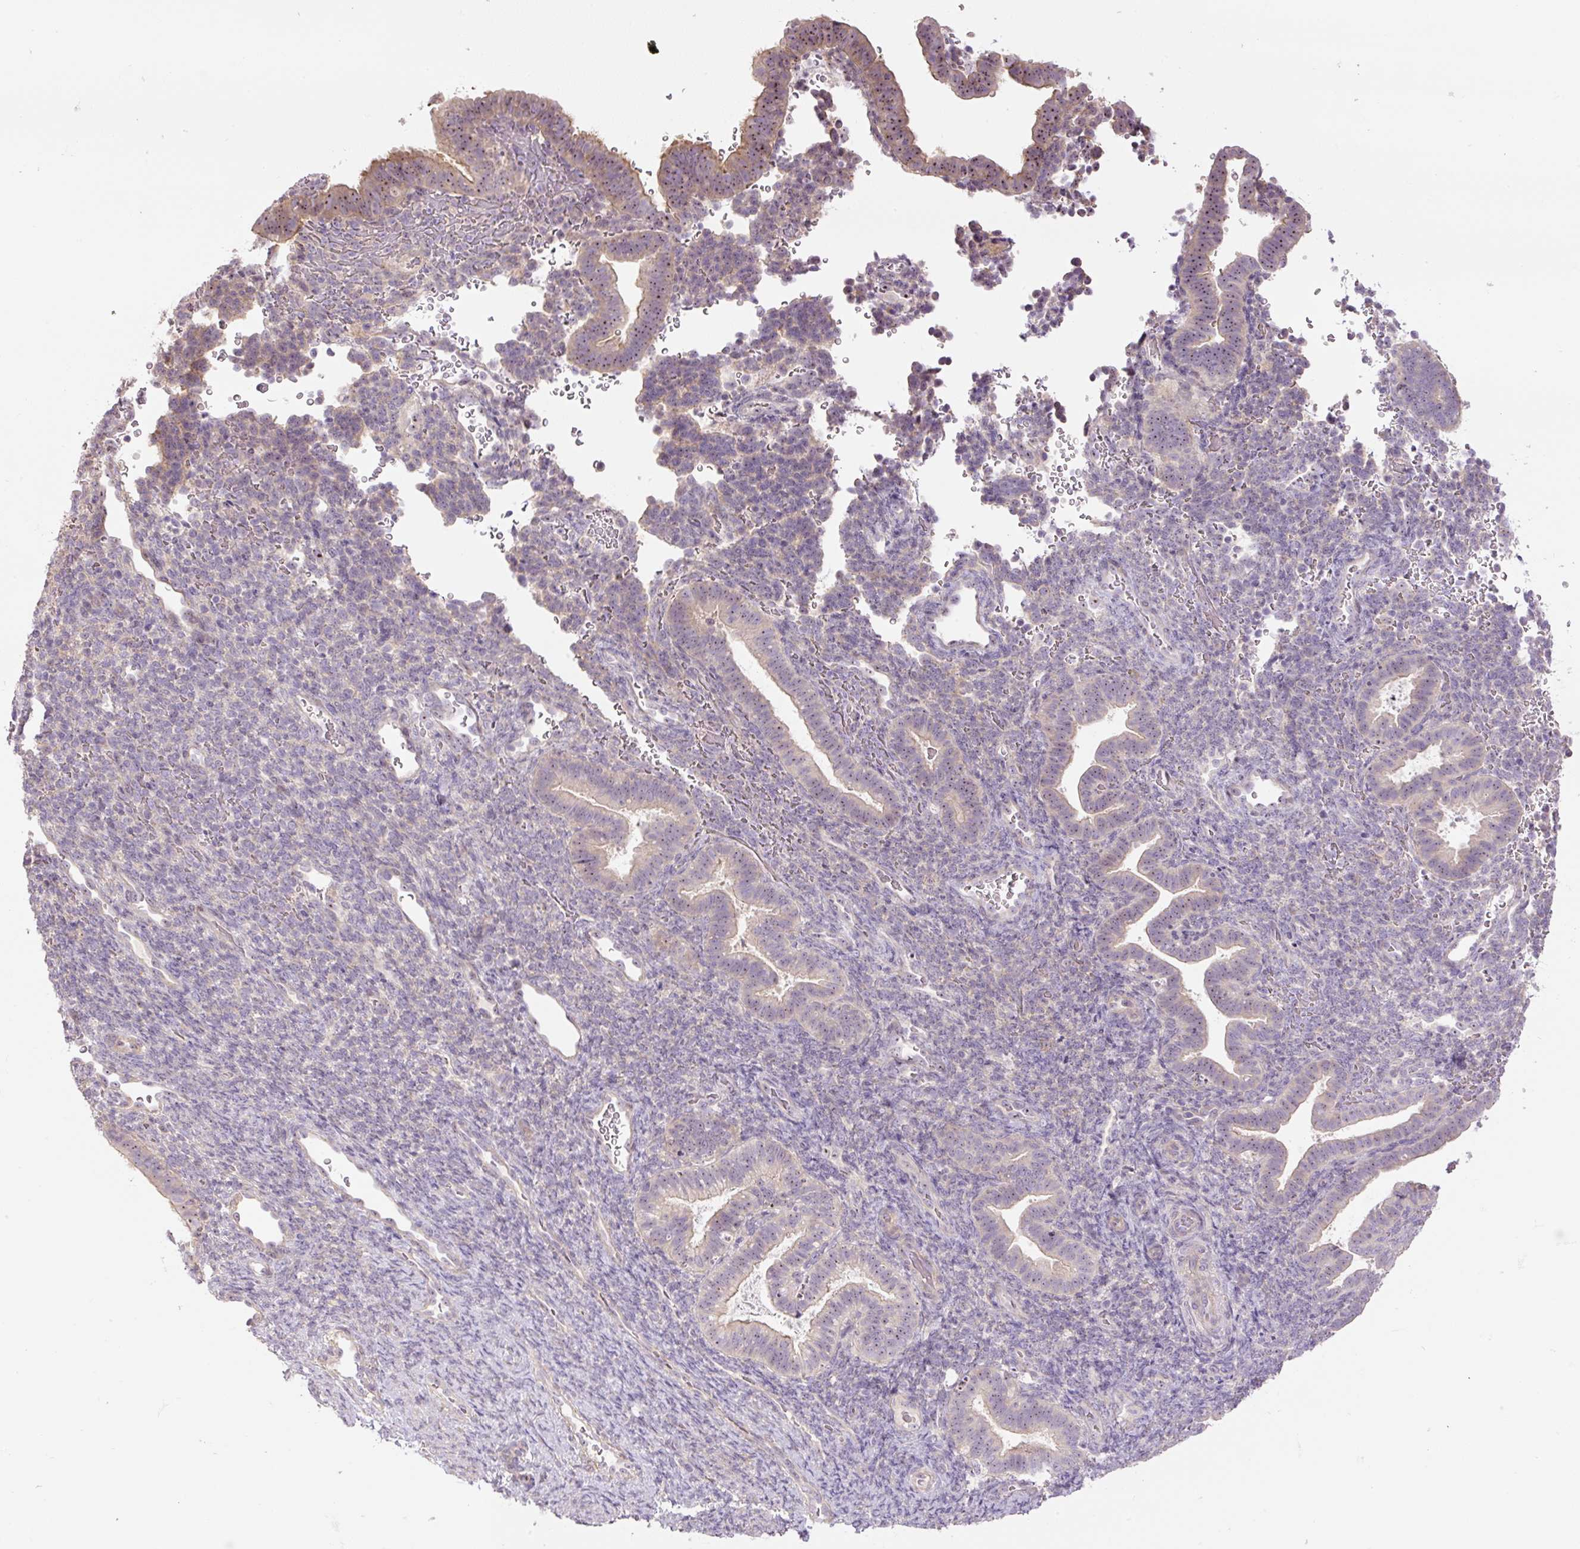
{"staining": {"intensity": "negative", "quantity": "none", "location": "none"}, "tissue": "endometrium", "cell_type": "Cells in endometrial stroma", "image_type": "normal", "snomed": [{"axis": "morphology", "description": "Normal tissue, NOS"}, {"axis": "topography", "description": "Endometrium"}], "caption": "Immunohistochemistry (IHC) of benign endometrium reveals no expression in cells in endometrial stroma.", "gene": "TMEM151B", "patient": {"sex": "female", "age": 34}}